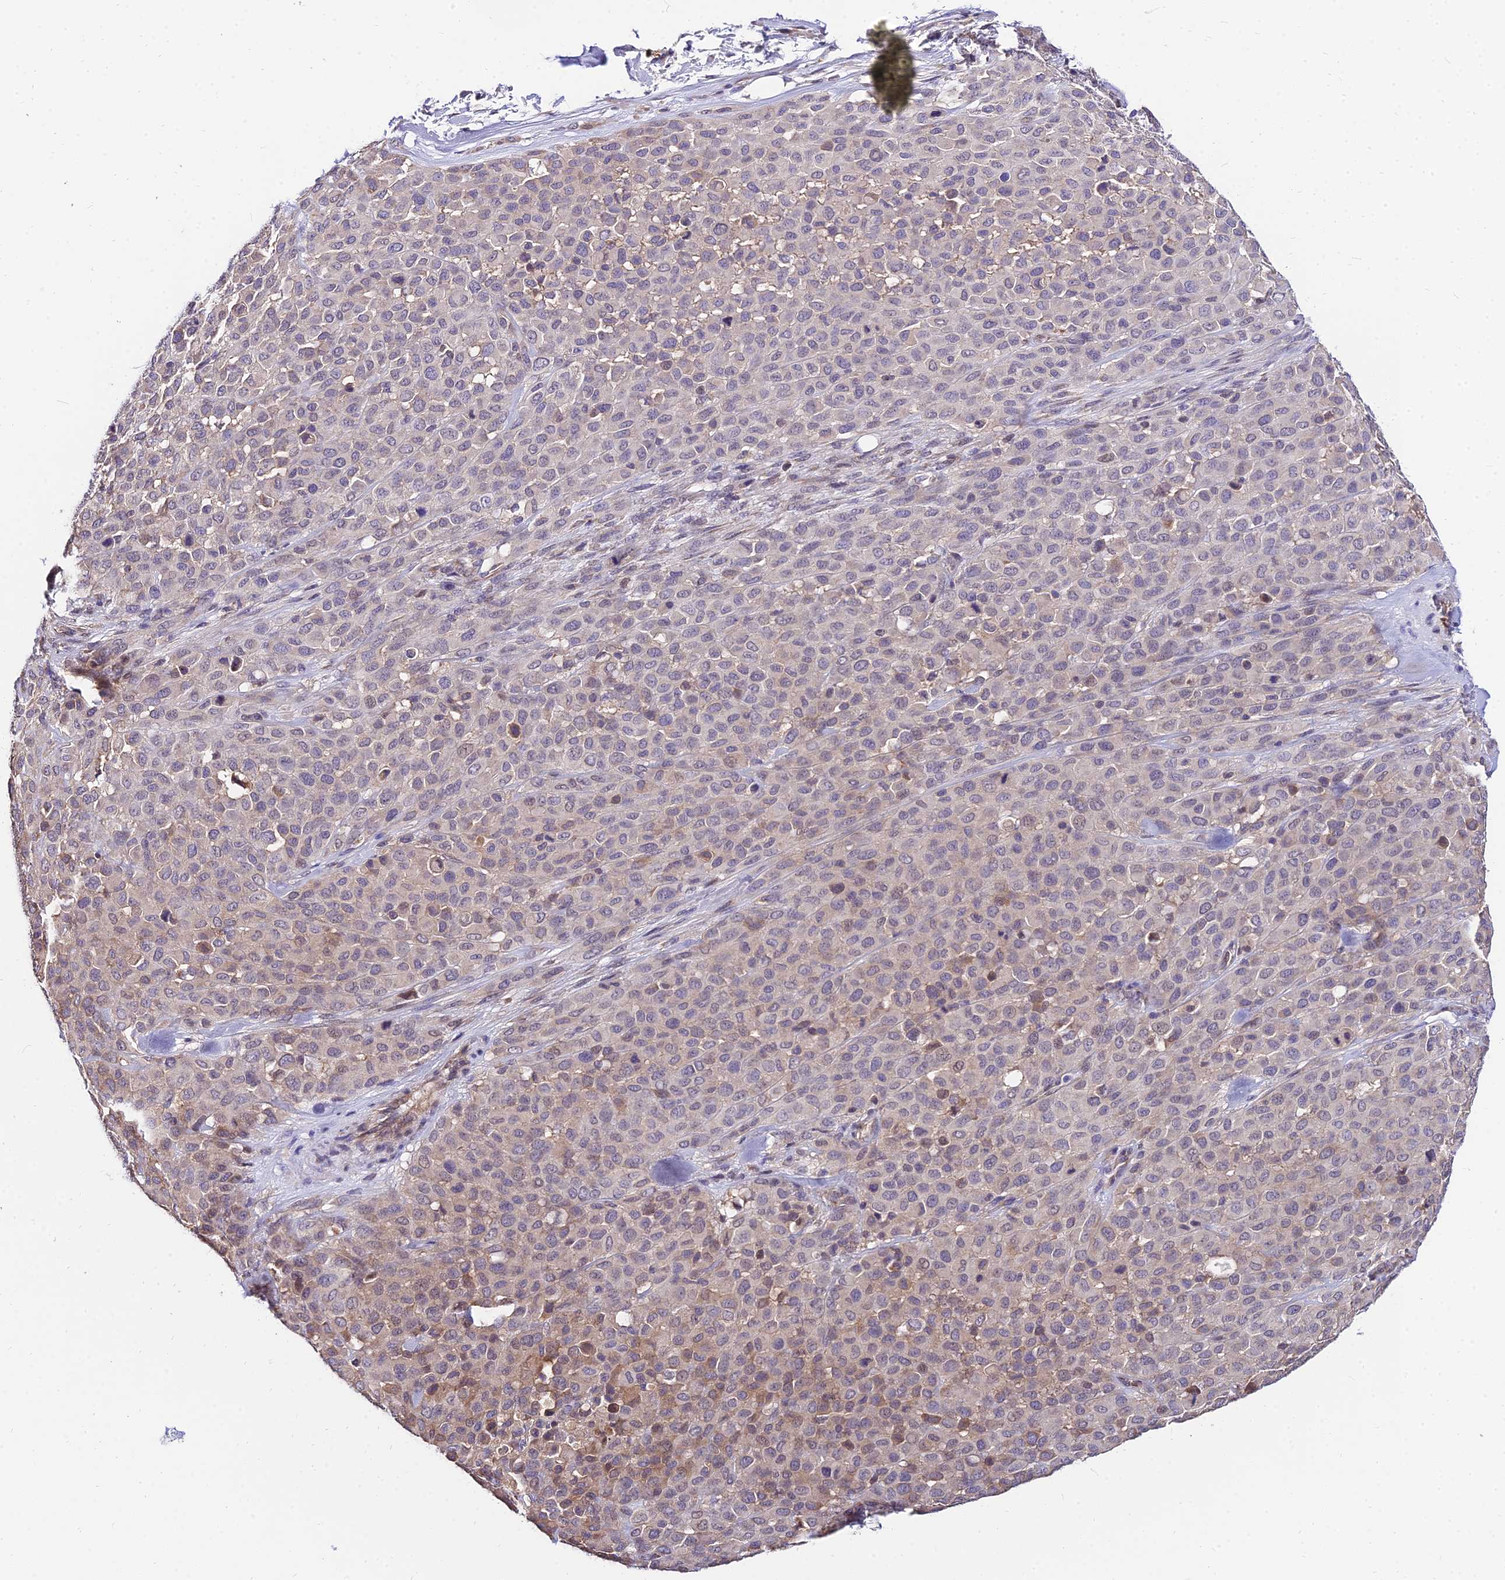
{"staining": {"intensity": "weak", "quantity": "25%-75%", "location": "cytoplasmic/membranous"}, "tissue": "melanoma", "cell_type": "Tumor cells", "image_type": "cancer", "snomed": [{"axis": "morphology", "description": "Malignant melanoma, Metastatic site"}, {"axis": "topography", "description": "Skin"}], "caption": "Malignant melanoma (metastatic site) was stained to show a protein in brown. There is low levels of weak cytoplasmic/membranous staining in about 25%-75% of tumor cells.", "gene": "C6orf132", "patient": {"sex": "female", "age": 81}}